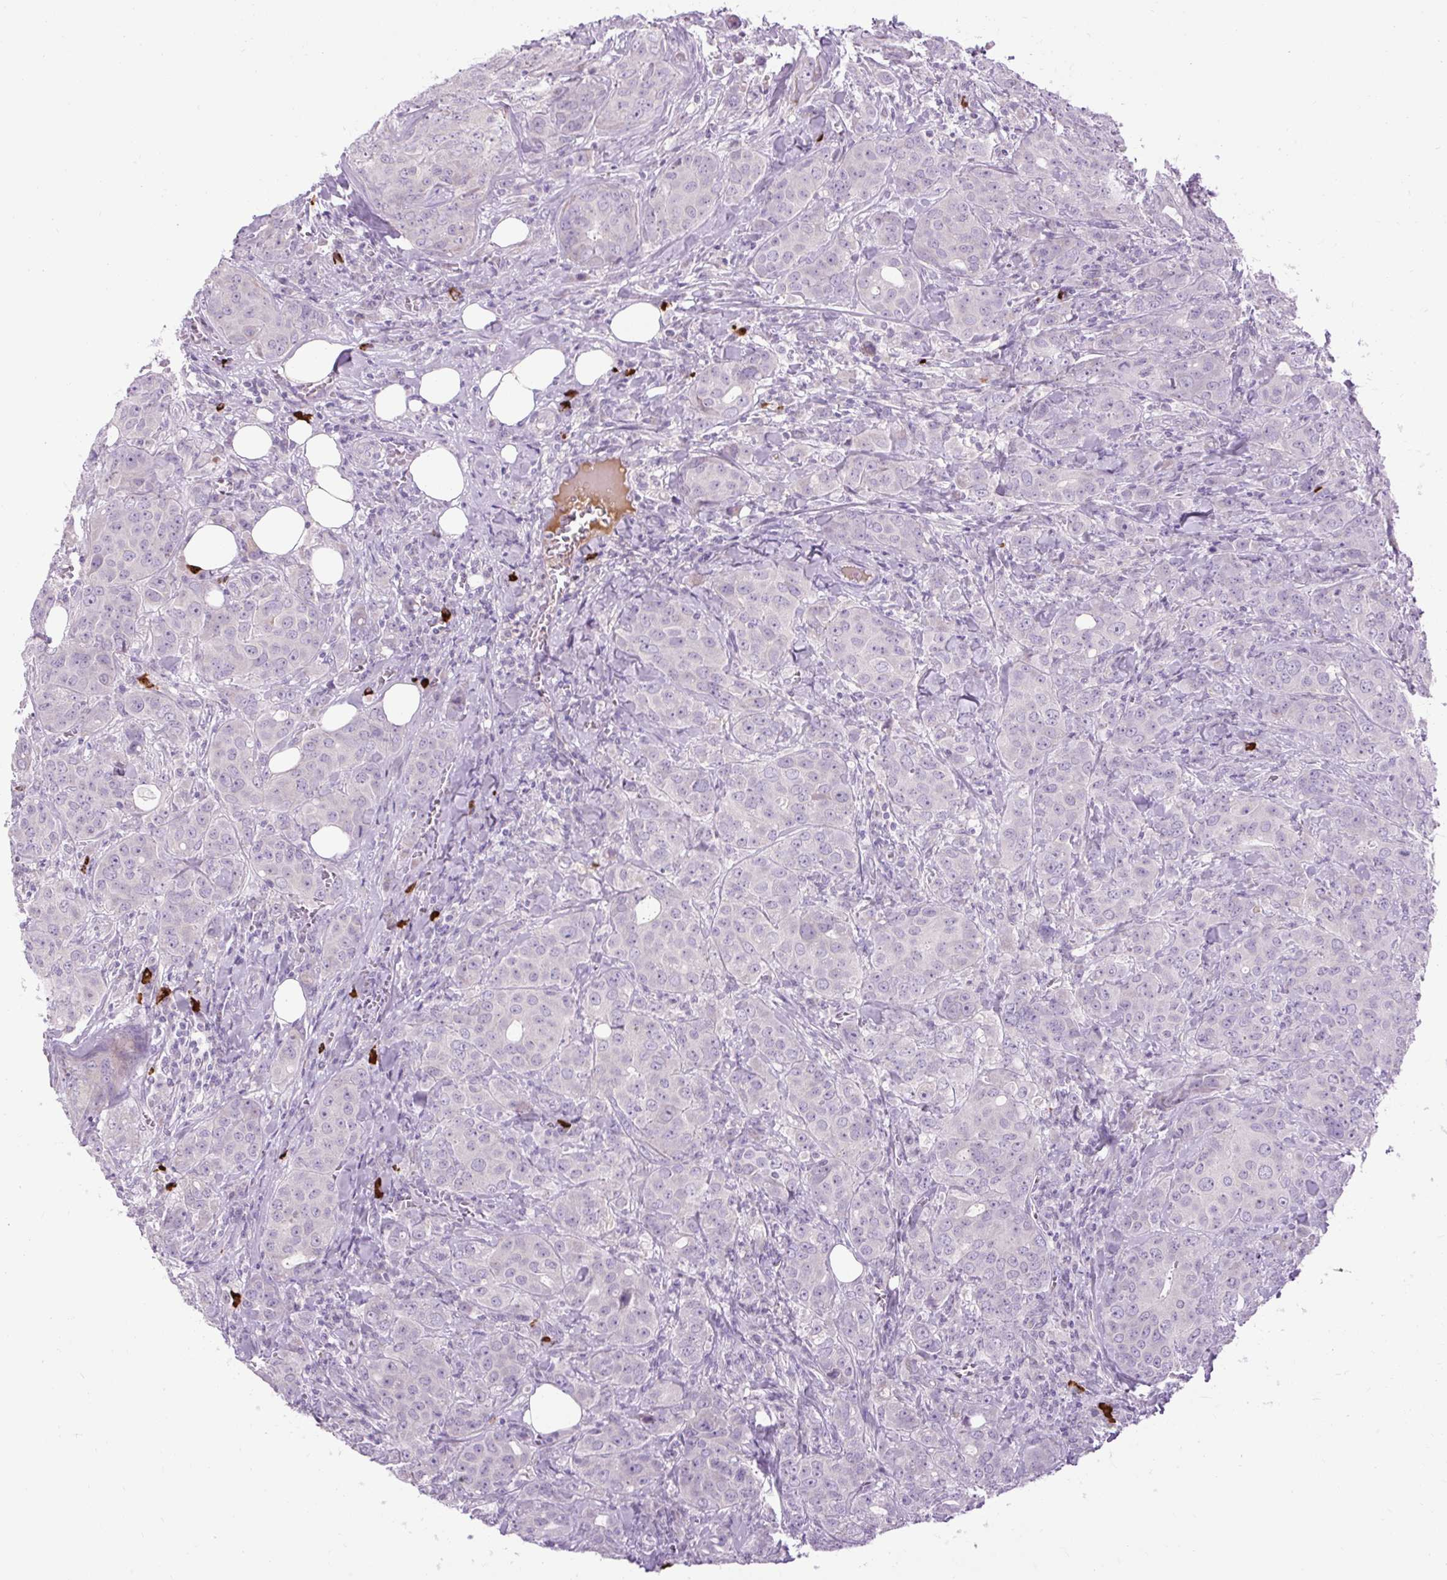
{"staining": {"intensity": "negative", "quantity": "none", "location": "none"}, "tissue": "breast cancer", "cell_type": "Tumor cells", "image_type": "cancer", "snomed": [{"axis": "morphology", "description": "Duct carcinoma"}, {"axis": "topography", "description": "Breast"}], "caption": "Breast intraductal carcinoma was stained to show a protein in brown. There is no significant staining in tumor cells.", "gene": "ARRDC2", "patient": {"sex": "female", "age": 43}}